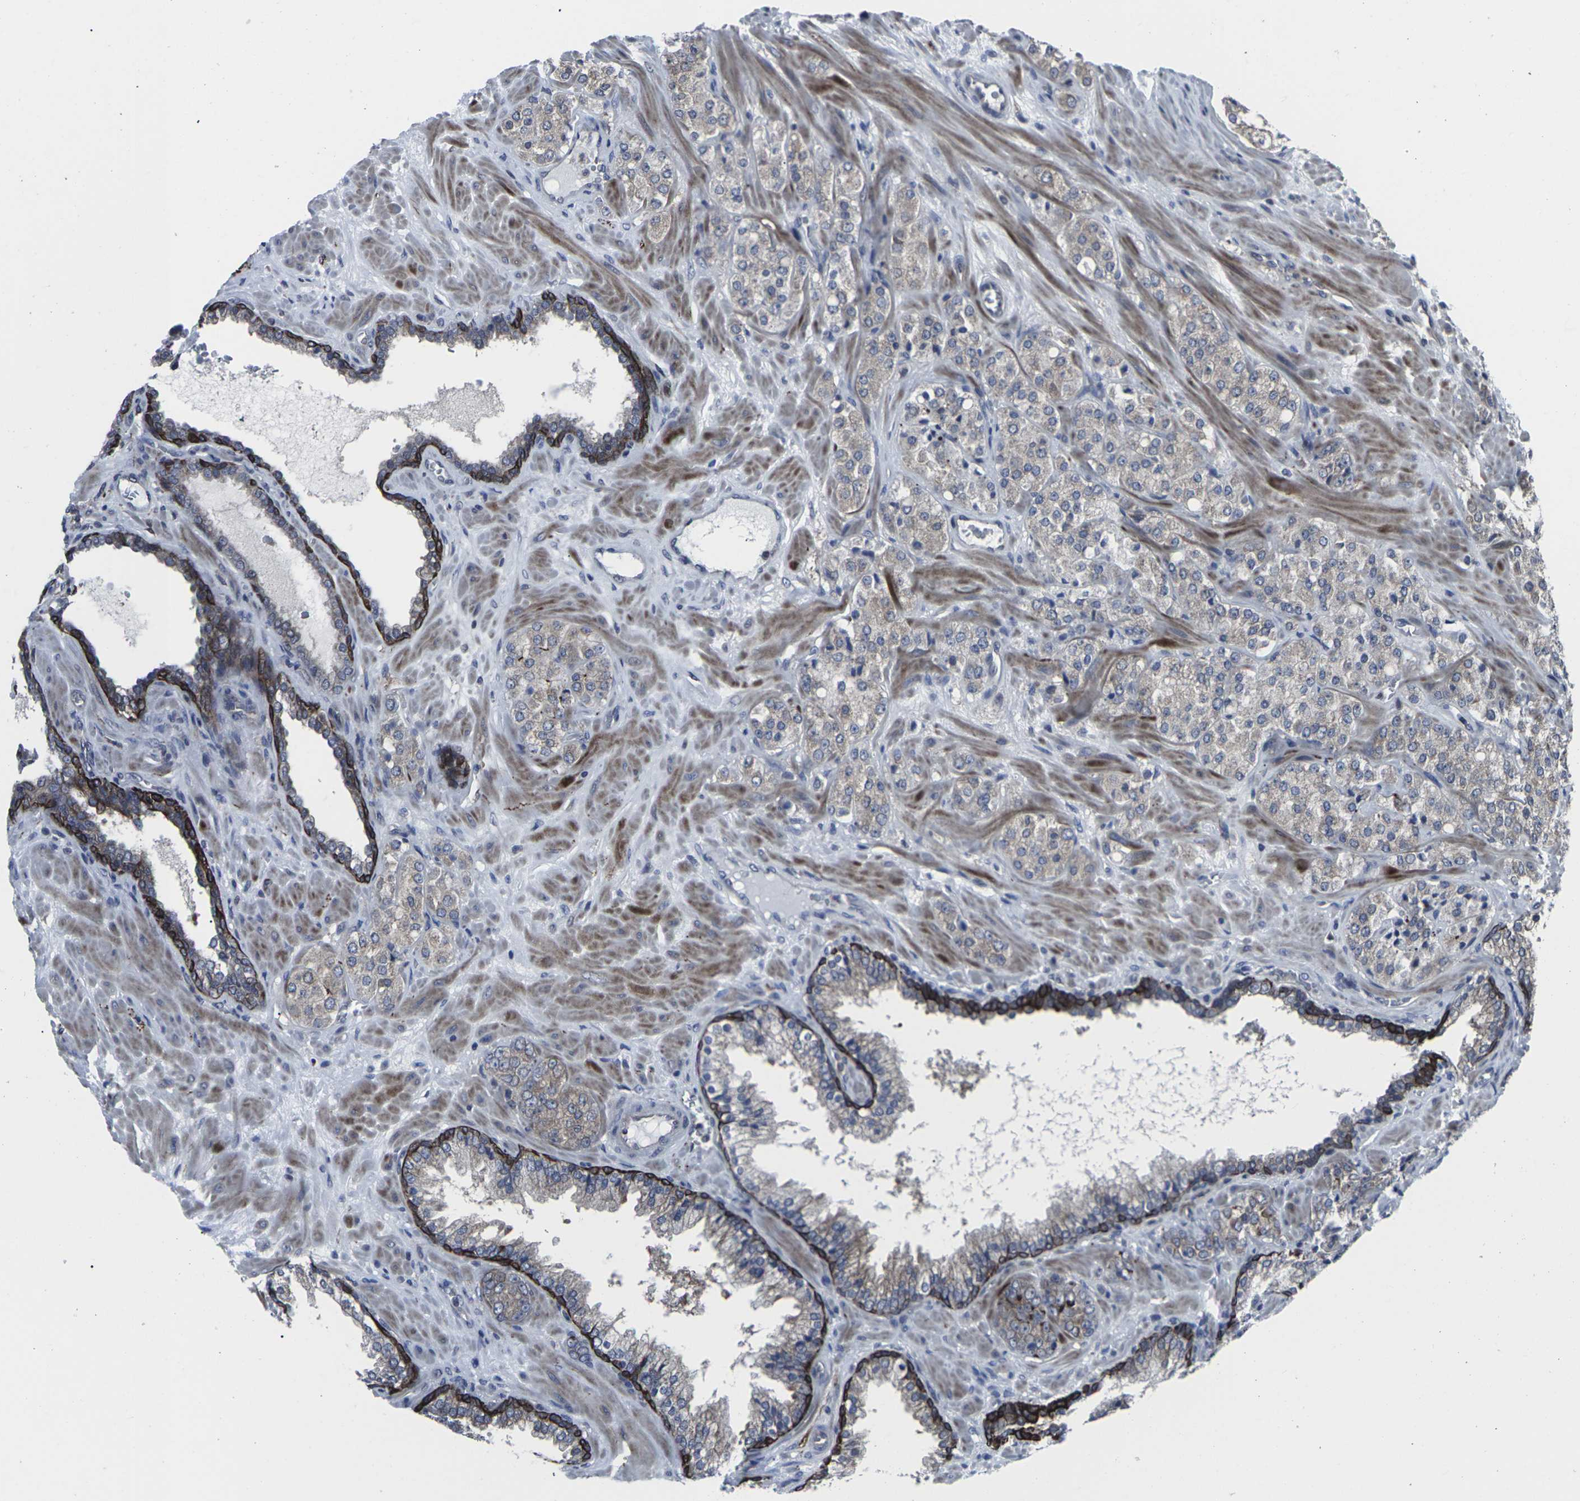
{"staining": {"intensity": "weak", "quantity": ">75%", "location": "cytoplasmic/membranous"}, "tissue": "prostate cancer", "cell_type": "Tumor cells", "image_type": "cancer", "snomed": [{"axis": "morphology", "description": "Adenocarcinoma, High grade"}, {"axis": "topography", "description": "Prostate"}], "caption": "Tumor cells exhibit low levels of weak cytoplasmic/membranous positivity in about >75% of cells in prostate high-grade adenocarcinoma.", "gene": "HPRT1", "patient": {"sex": "male", "age": 64}}